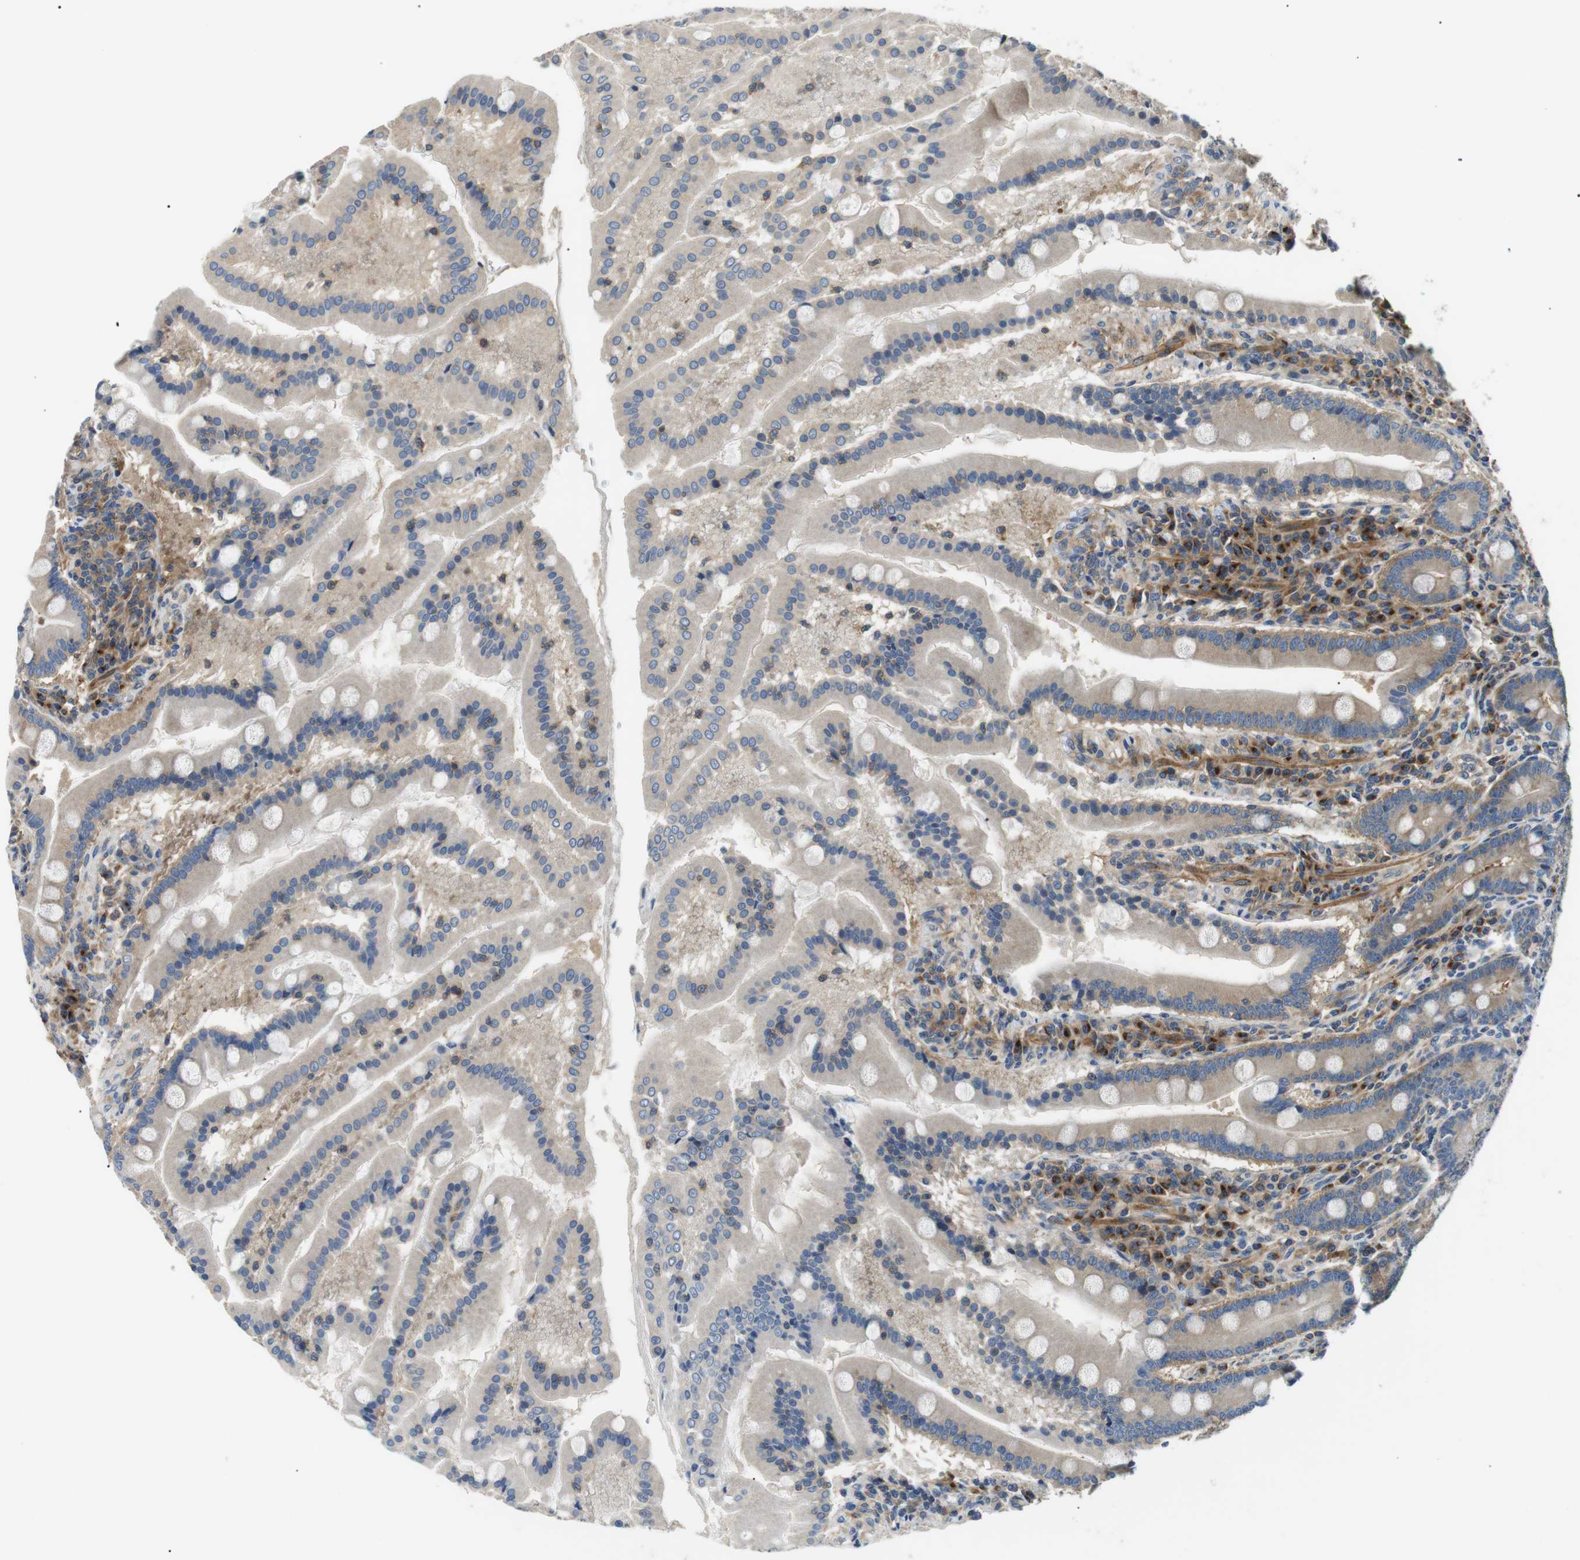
{"staining": {"intensity": "moderate", "quantity": "25%-75%", "location": "cytoplasmic/membranous"}, "tissue": "duodenum", "cell_type": "Glandular cells", "image_type": "normal", "snomed": [{"axis": "morphology", "description": "Normal tissue, NOS"}, {"axis": "topography", "description": "Duodenum"}], "caption": "IHC staining of normal duodenum, which displays medium levels of moderate cytoplasmic/membranous expression in about 25%-75% of glandular cells indicating moderate cytoplasmic/membranous protein positivity. The staining was performed using DAB (brown) for protein detection and nuclei were counterstained in hematoxylin (blue).", "gene": "DIPK1A", "patient": {"sex": "male", "age": 50}}